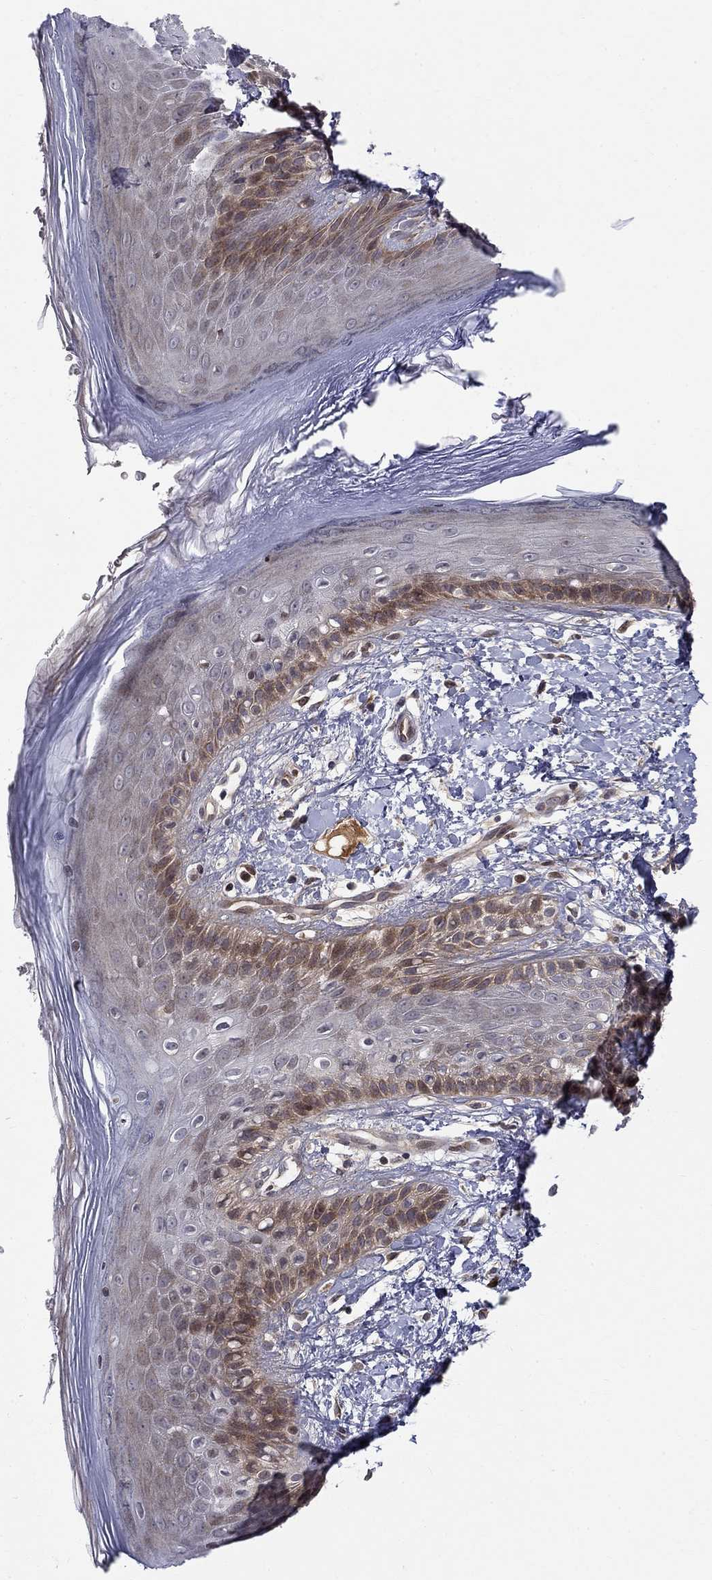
{"staining": {"intensity": "moderate", "quantity": "<25%", "location": "cytoplasmic/membranous"}, "tissue": "skin", "cell_type": "Epidermal cells", "image_type": "normal", "snomed": [{"axis": "morphology", "description": "Normal tissue, NOS"}, {"axis": "topography", "description": "Anal"}], "caption": "Protein staining by immunohistochemistry (IHC) displays moderate cytoplasmic/membranous positivity in approximately <25% of epidermal cells in normal skin.", "gene": "WDR19", "patient": {"sex": "male", "age": 36}}